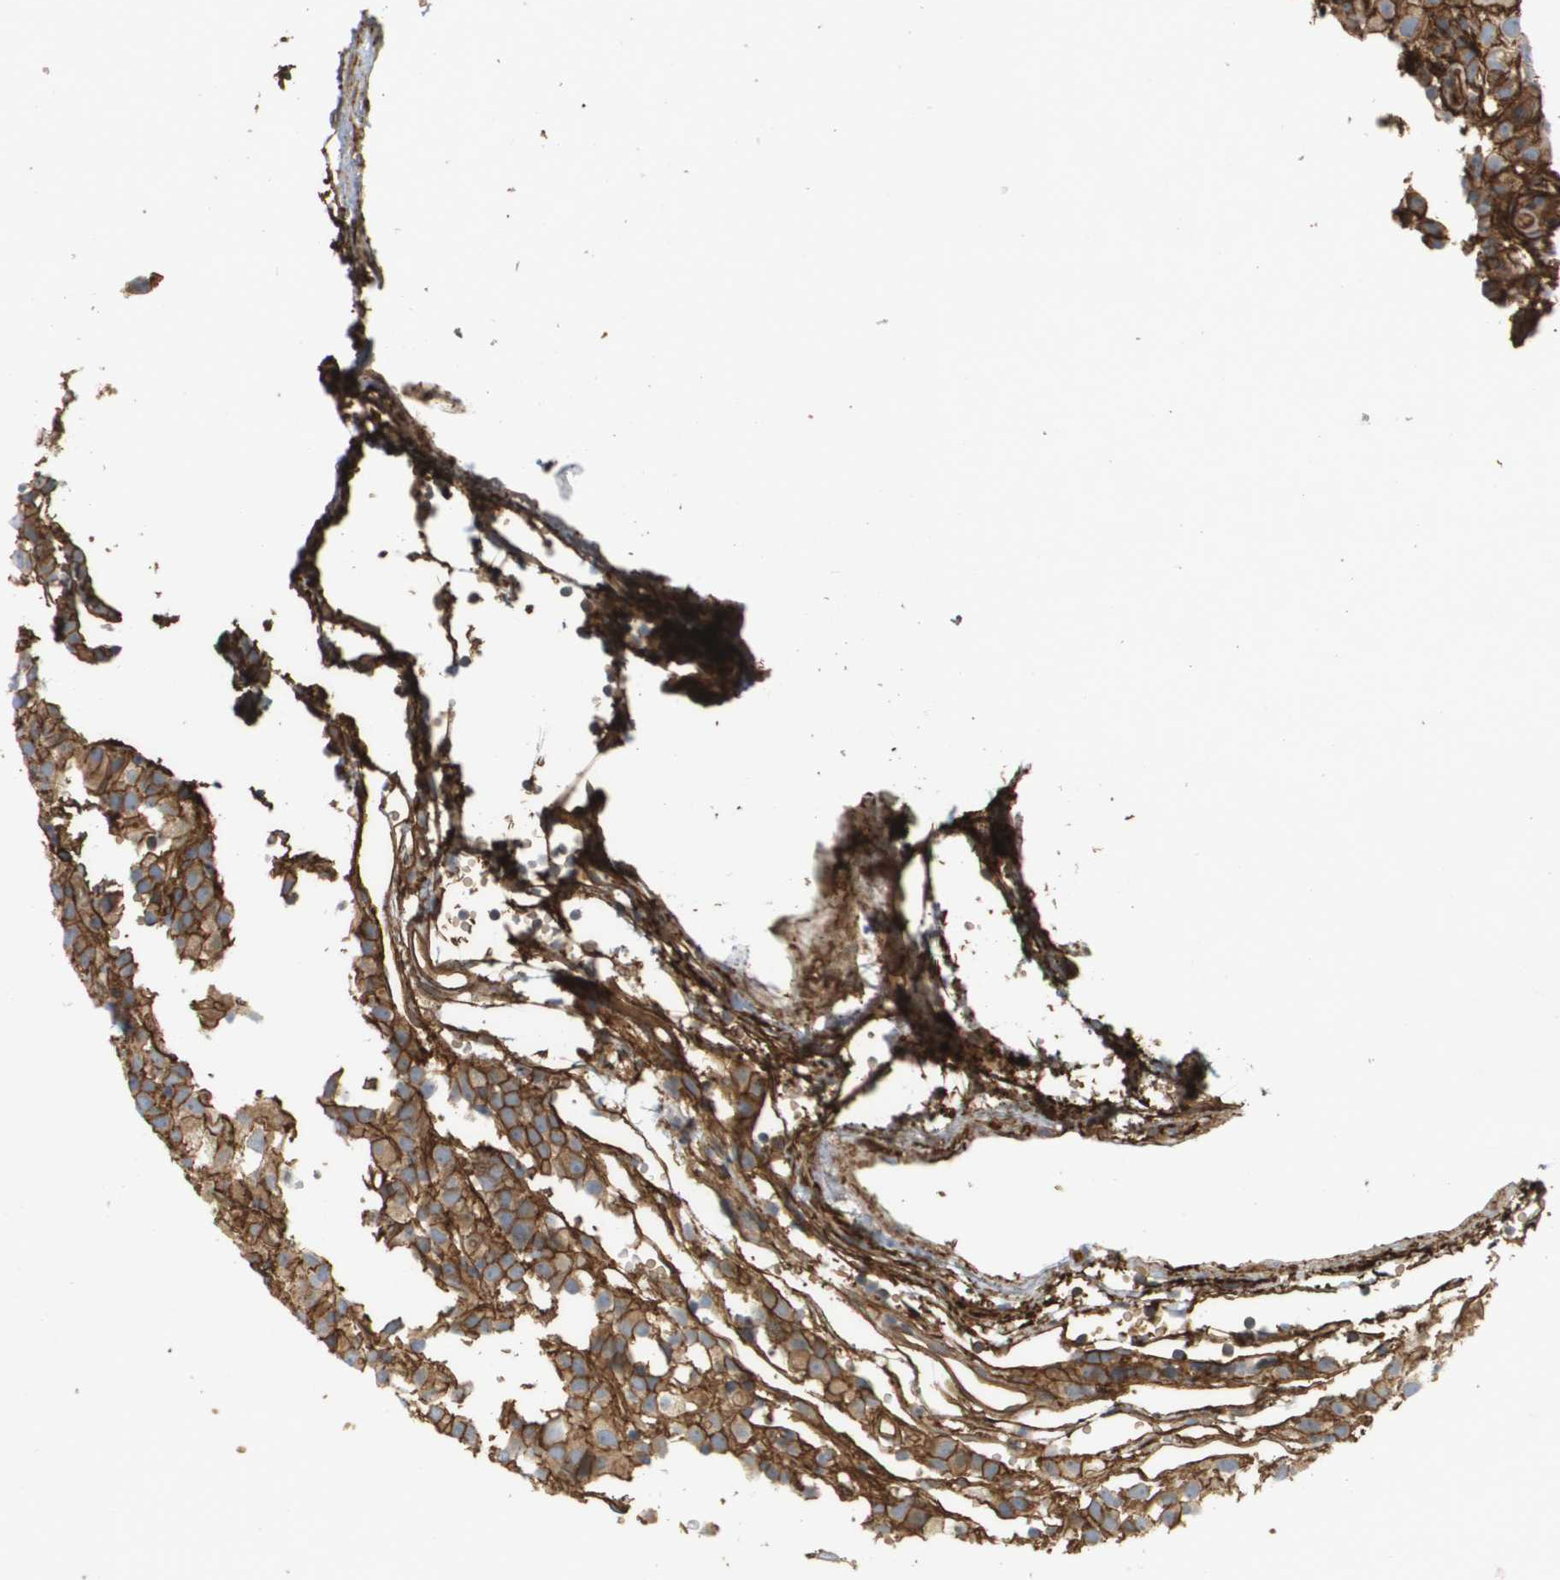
{"staining": {"intensity": "moderate", "quantity": ">75%", "location": "cytoplasmic/membranous"}, "tissue": "glioma", "cell_type": "Tumor cells", "image_type": "cancer", "snomed": [{"axis": "morphology", "description": "Glioma, malignant, High grade"}, {"axis": "topography", "description": "Brain"}], "caption": "A high-resolution photomicrograph shows IHC staining of malignant high-grade glioma, which demonstrates moderate cytoplasmic/membranous positivity in about >75% of tumor cells.", "gene": "SGMS2", "patient": {"sex": "male", "age": 32}}